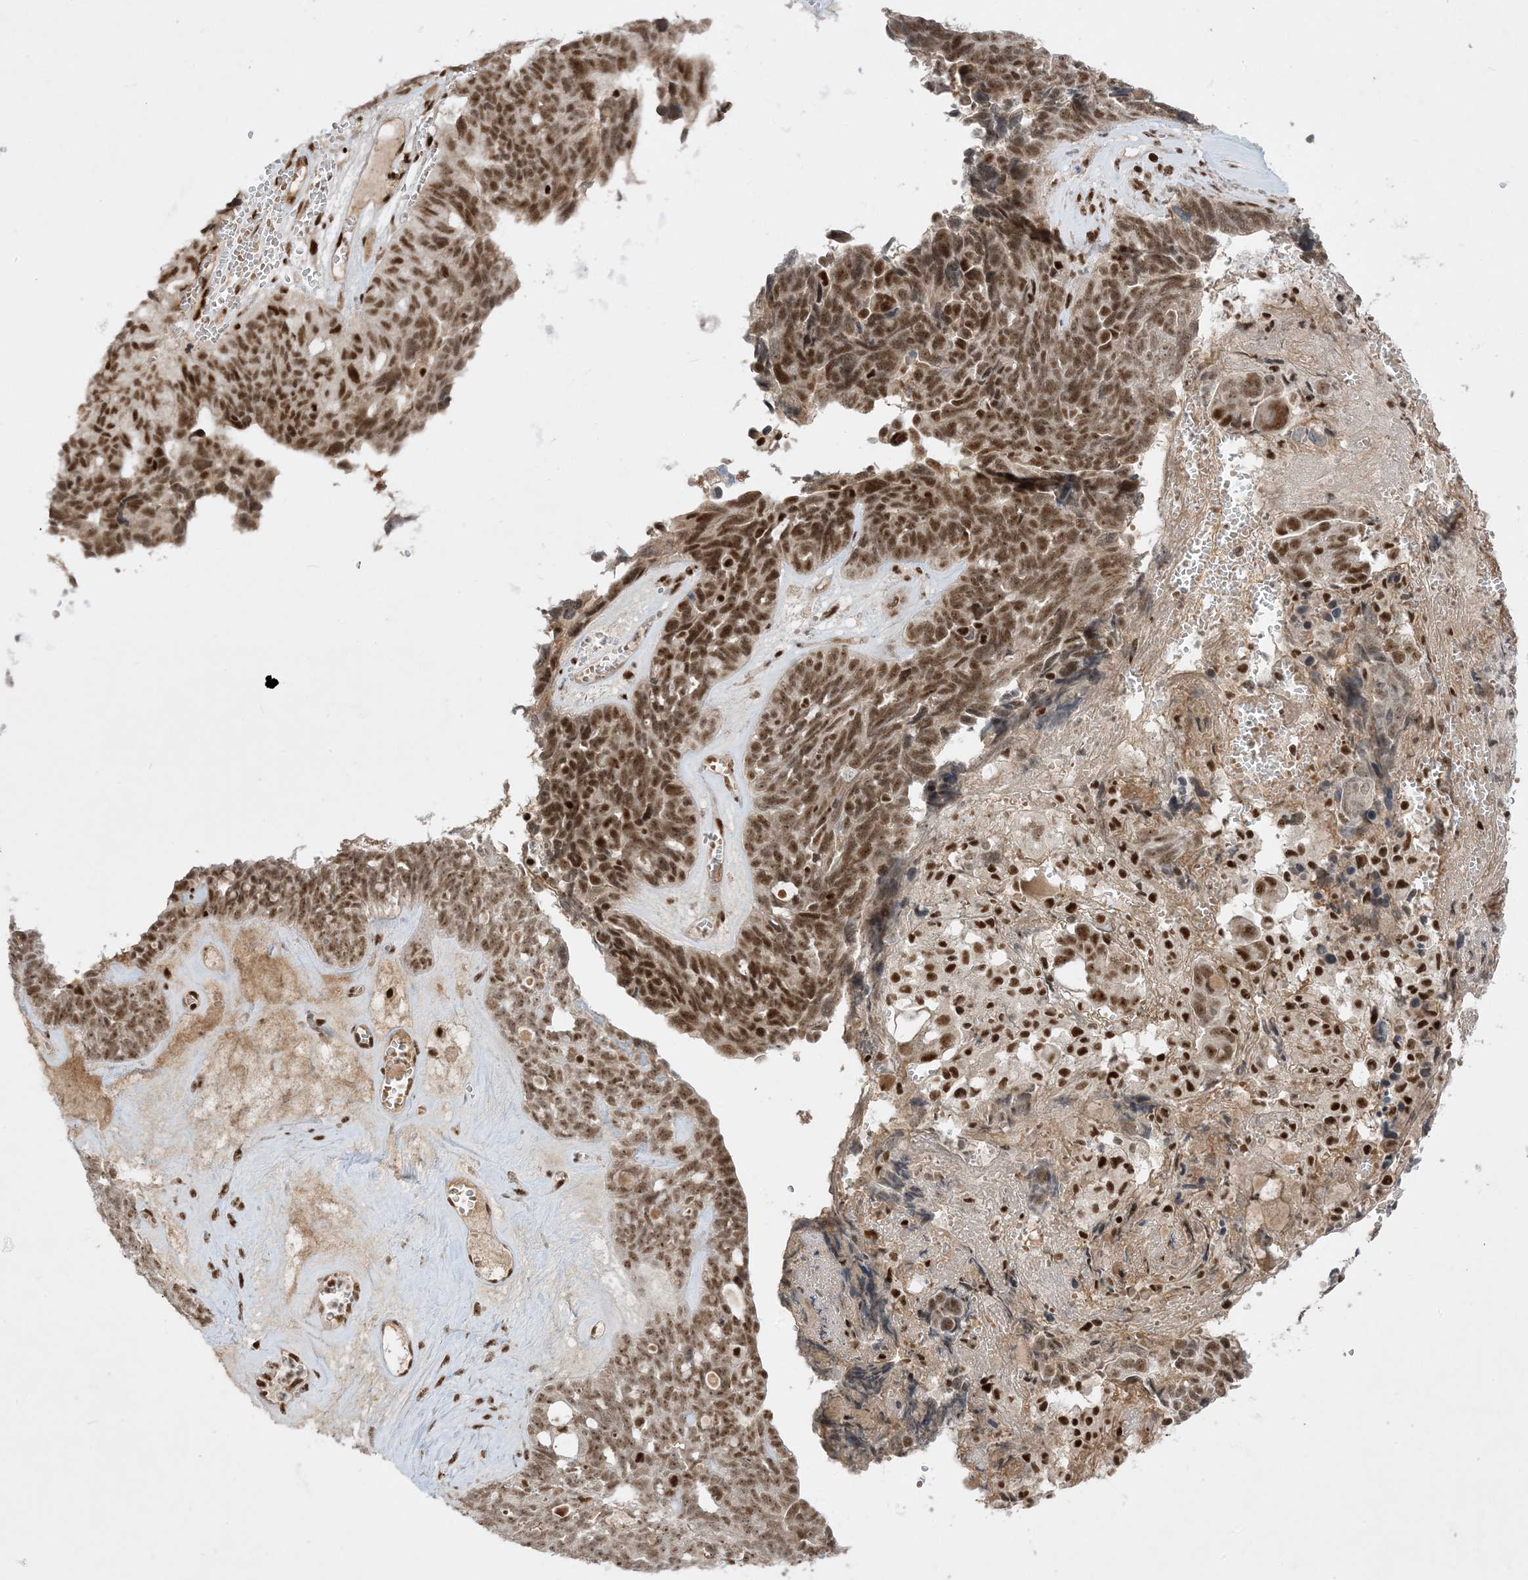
{"staining": {"intensity": "moderate", "quantity": ">75%", "location": "nuclear"}, "tissue": "ovarian cancer", "cell_type": "Tumor cells", "image_type": "cancer", "snomed": [{"axis": "morphology", "description": "Cystadenocarcinoma, serous, NOS"}, {"axis": "topography", "description": "Ovary"}], "caption": "A medium amount of moderate nuclear positivity is identified in approximately >75% of tumor cells in ovarian serous cystadenocarcinoma tissue. The staining is performed using DAB (3,3'-diaminobenzidine) brown chromogen to label protein expression. The nuclei are counter-stained blue using hematoxylin.", "gene": "PPIL2", "patient": {"sex": "female", "age": 79}}